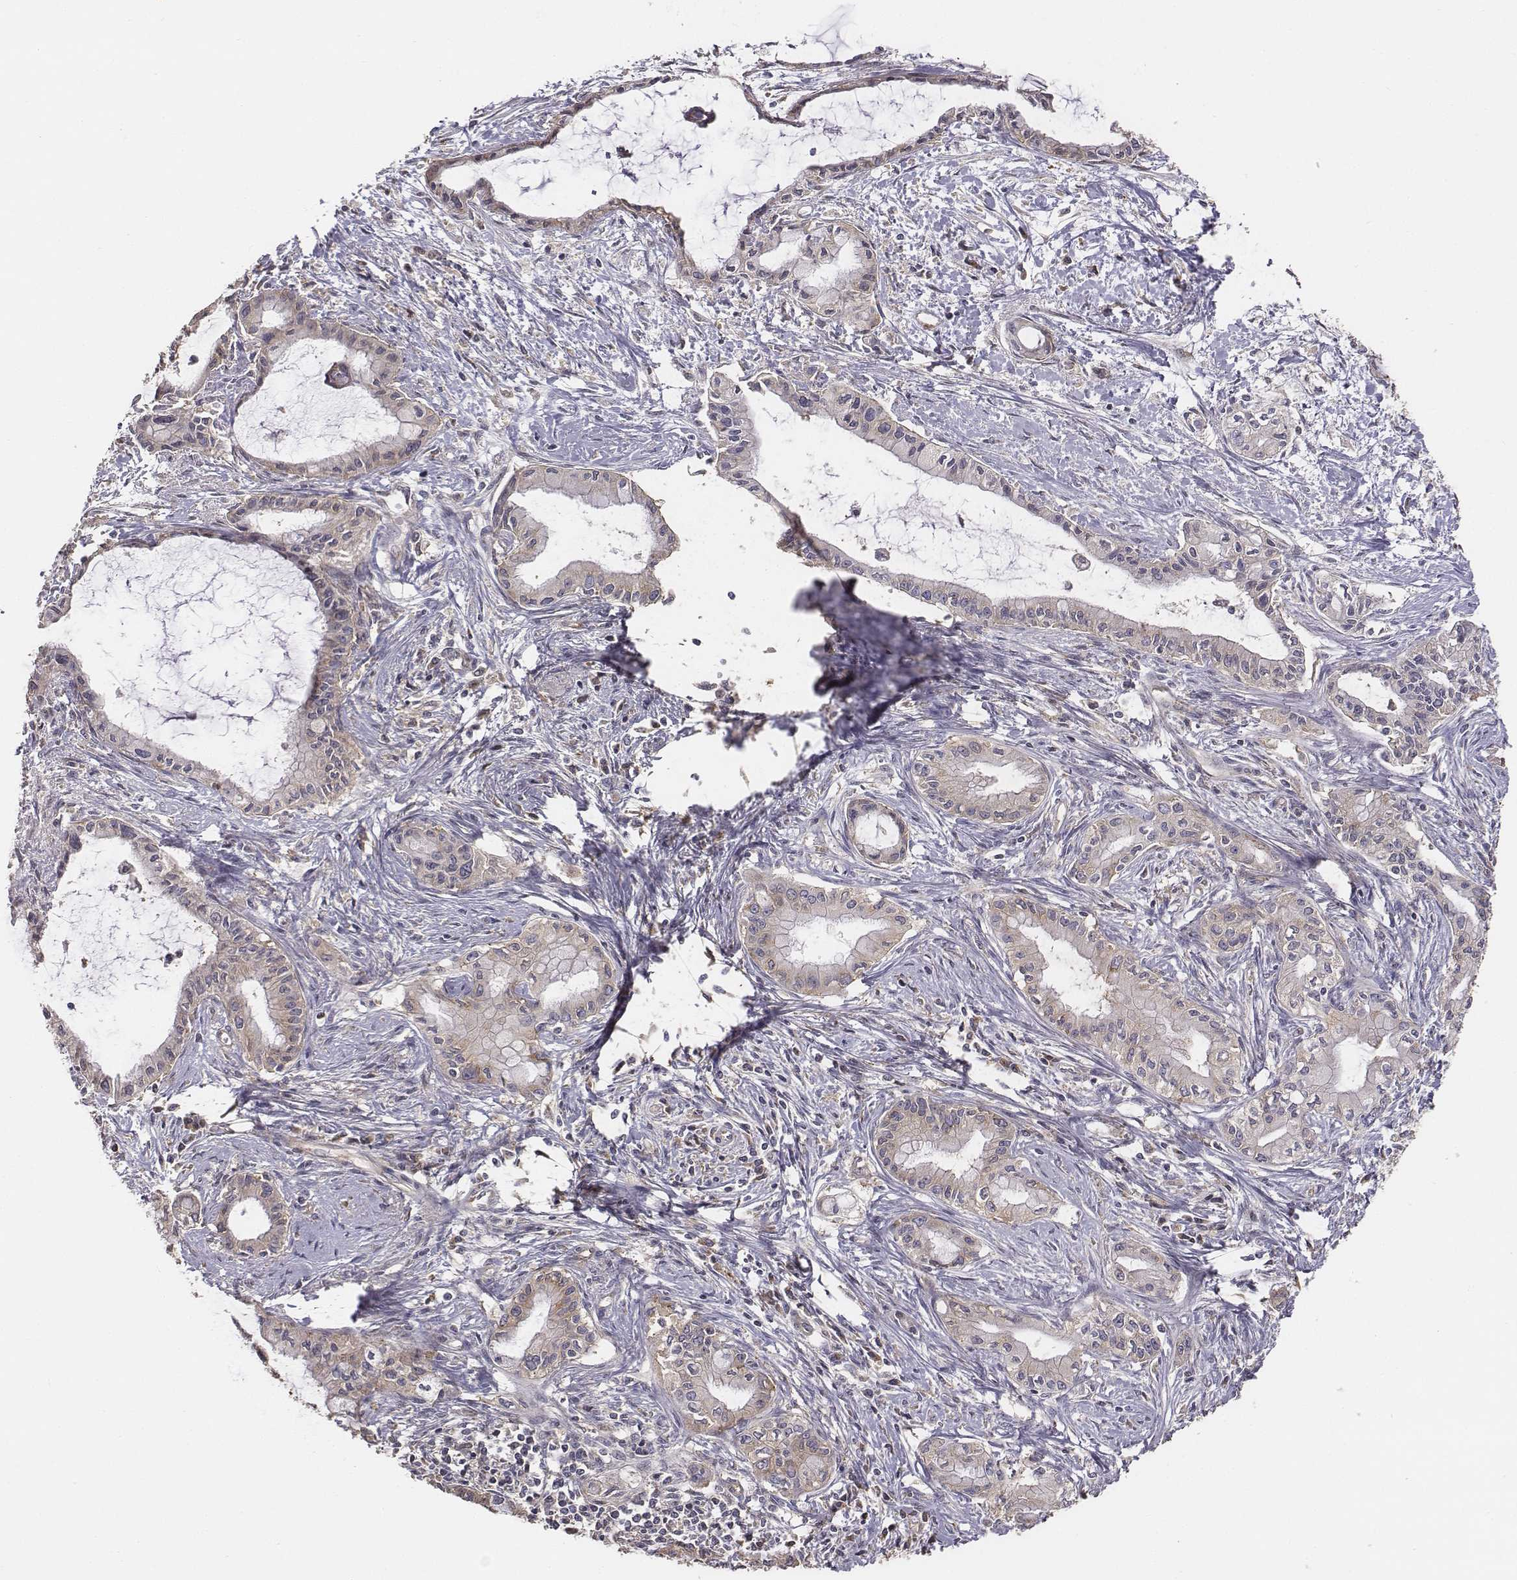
{"staining": {"intensity": "weak", "quantity": ">75%", "location": "cytoplasmic/membranous"}, "tissue": "pancreatic cancer", "cell_type": "Tumor cells", "image_type": "cancer", "snomed": [{"axis": "morphology", "description": "Adenocarcinoma, NOS"}, {"axis": "topography", "description": "Pancreas"}], "caption": "The image exhibits a brown stain indicating the presence of a protein in the cytoplasmic/membranous of tumor cells in adenocarcinoma (pancreatic). Ihc stains the protein of interest in brown and the nuclei are stained blue.", "gene": "AP1B1", "patient": {"sex": "male", "age": 48}}